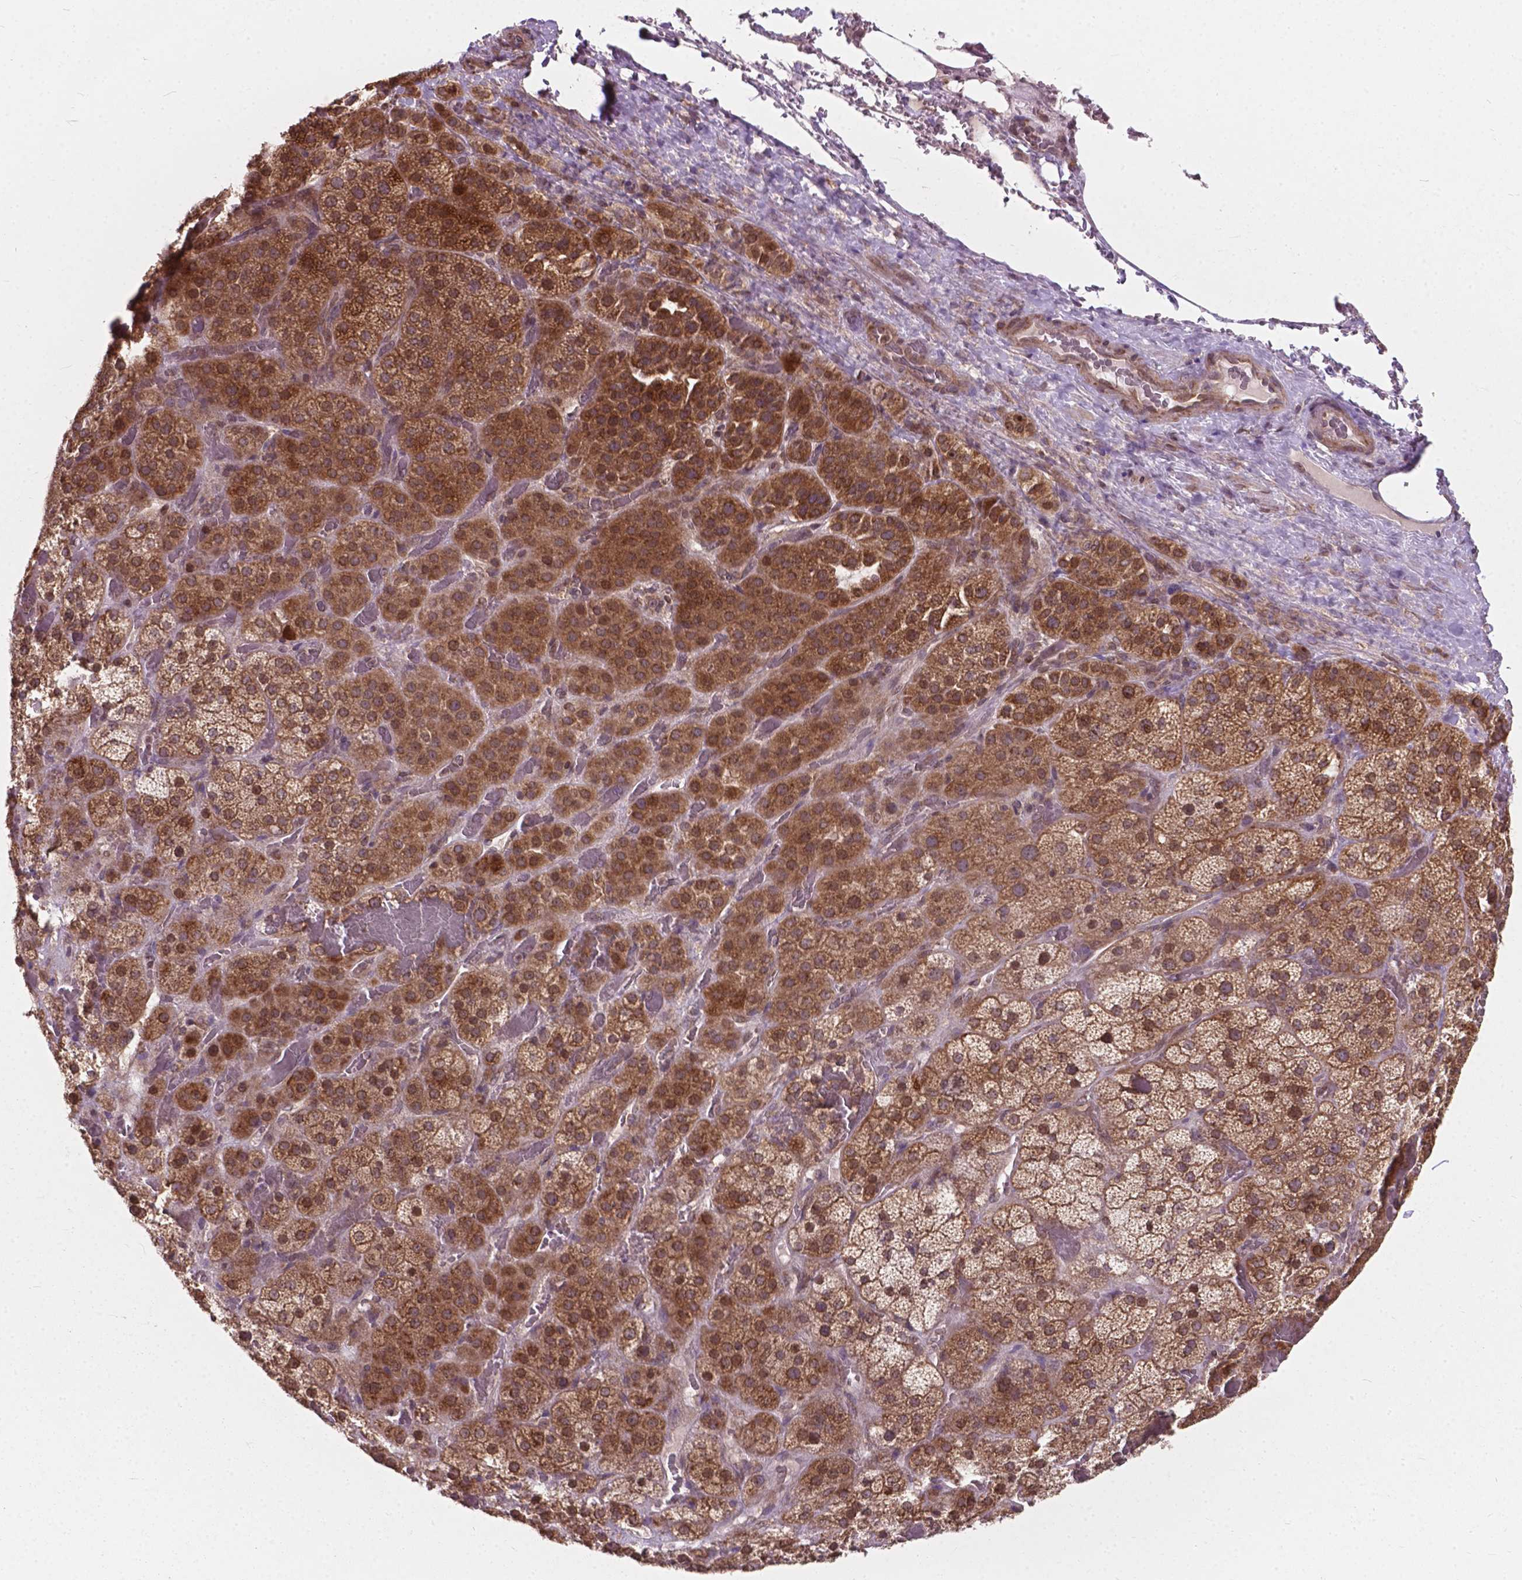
{"staining": {"intensity": "moderate", "quantity": ">75%", "location": "cytoplasmic/membranous,nuclear"}, "tissue": "adrenal gland", "cell_type": "Glandular cells", "image_type": "normal", "snomed": [{"axis": "morphology", "description": "Normal tissue, NOS"}, {"axis": "topography", "description": "Adrenal gland"}], "caption": "Glandular cells reveal moderate cytoplasmic/membranous,nuclear staining in about >75% of cells in benign adrenal gland. Immunohistochemistry (ihc) stains the protein of interest in brown and the nuclei are stained blue.", "gene": "MRPL33", "patient": {"sex": "male", "age": 57}}